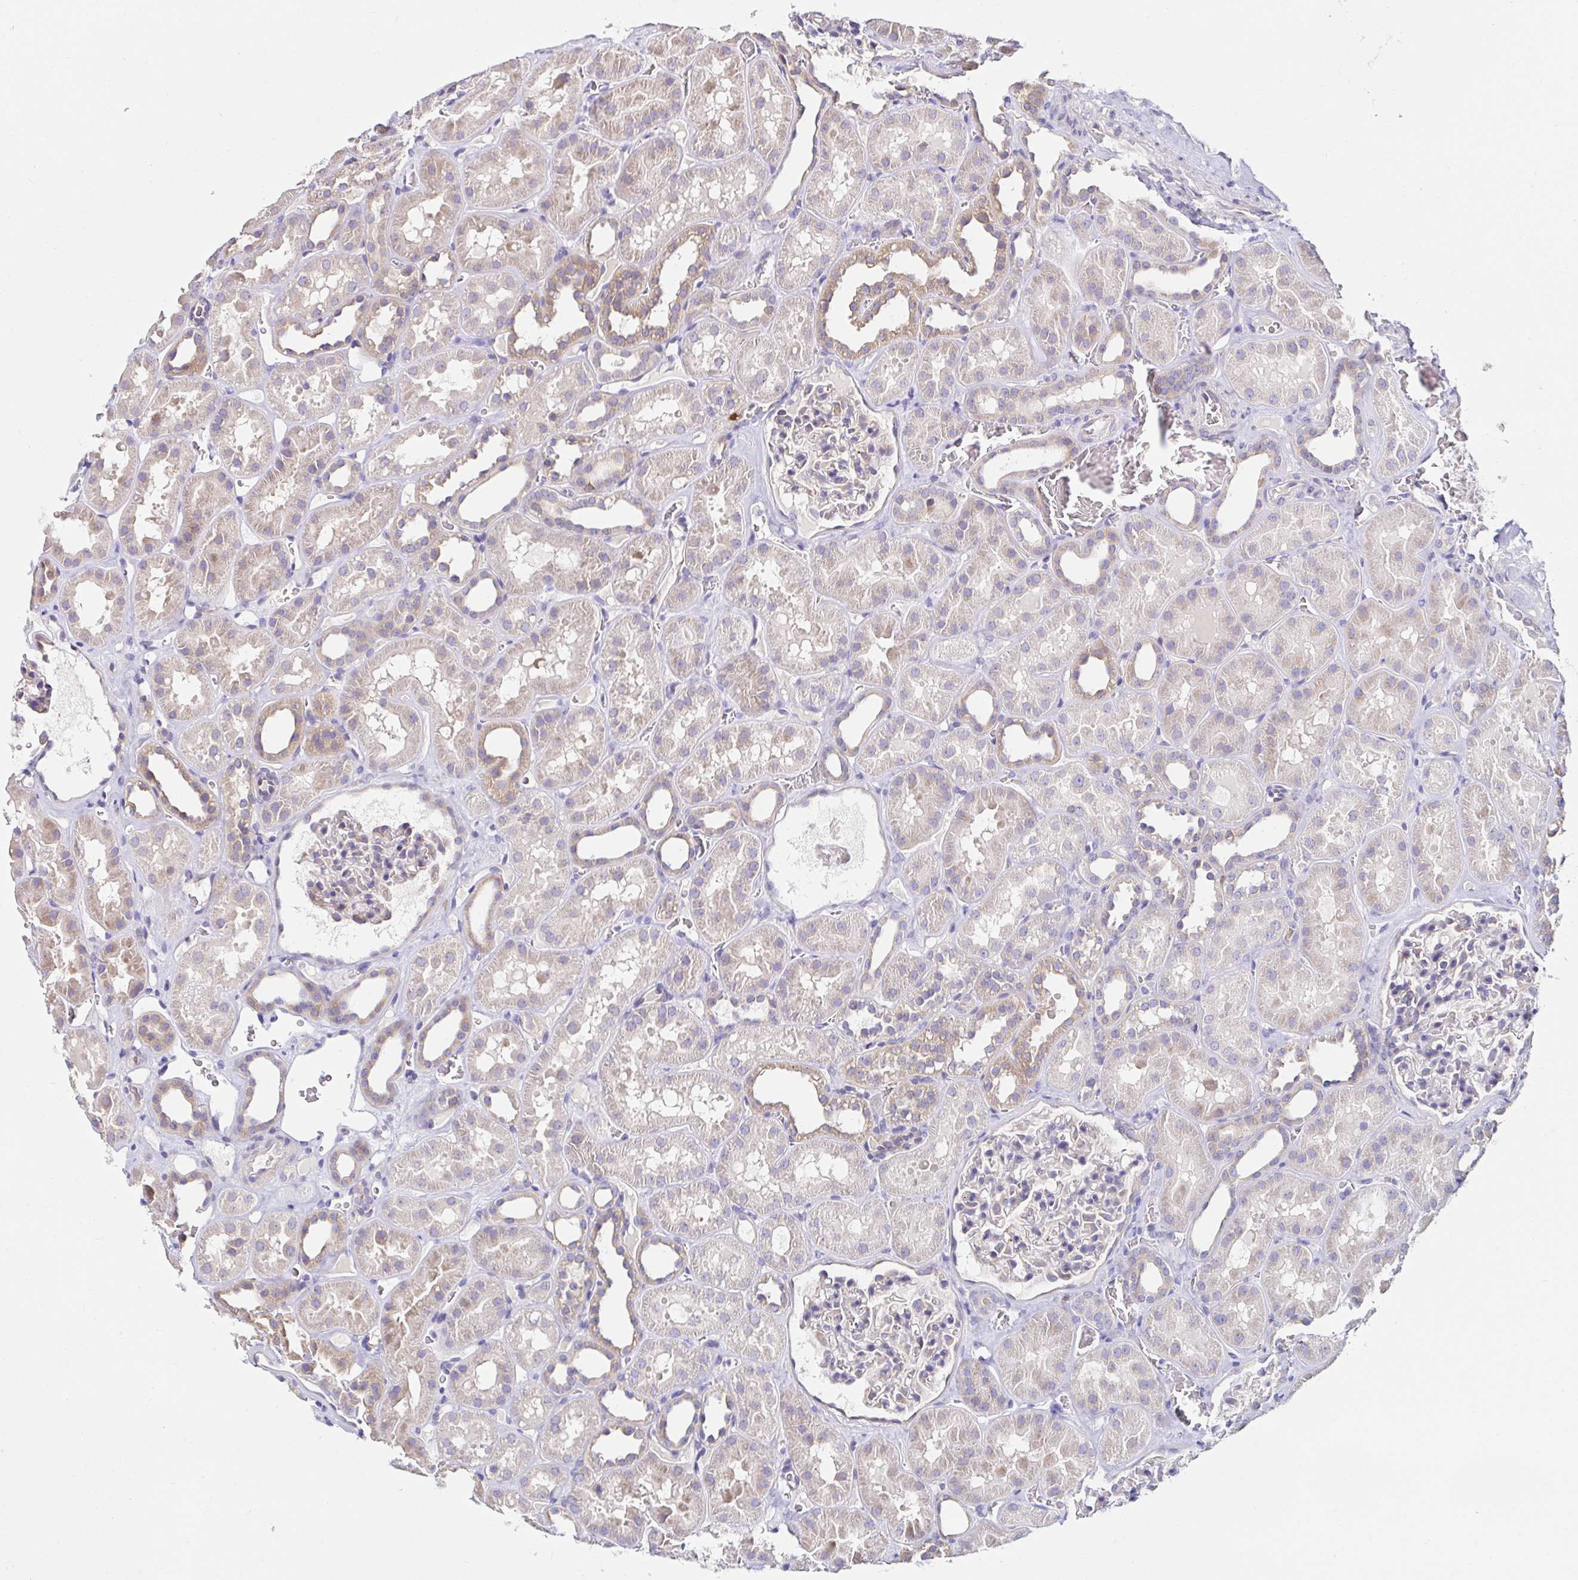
{"staining": {"intensity": "moderate", "quantity": "<25%", "location": "cytoplasmic/membranous"}, "tissue": "kidney", "cell_type": "Cells in glomeruli", "image_type": "normal", "snomed": [{"axis": "morphology", "description": "Normal tissue, NOS"}, {"axis": "topography", "description": "Kidney"}], "caption": "Human kidney stained with a protein marker exhibits moderate staining in cells in glomeruli.", "gene": "VSIG2", "patient": {"sex": "female", "age": 41}}